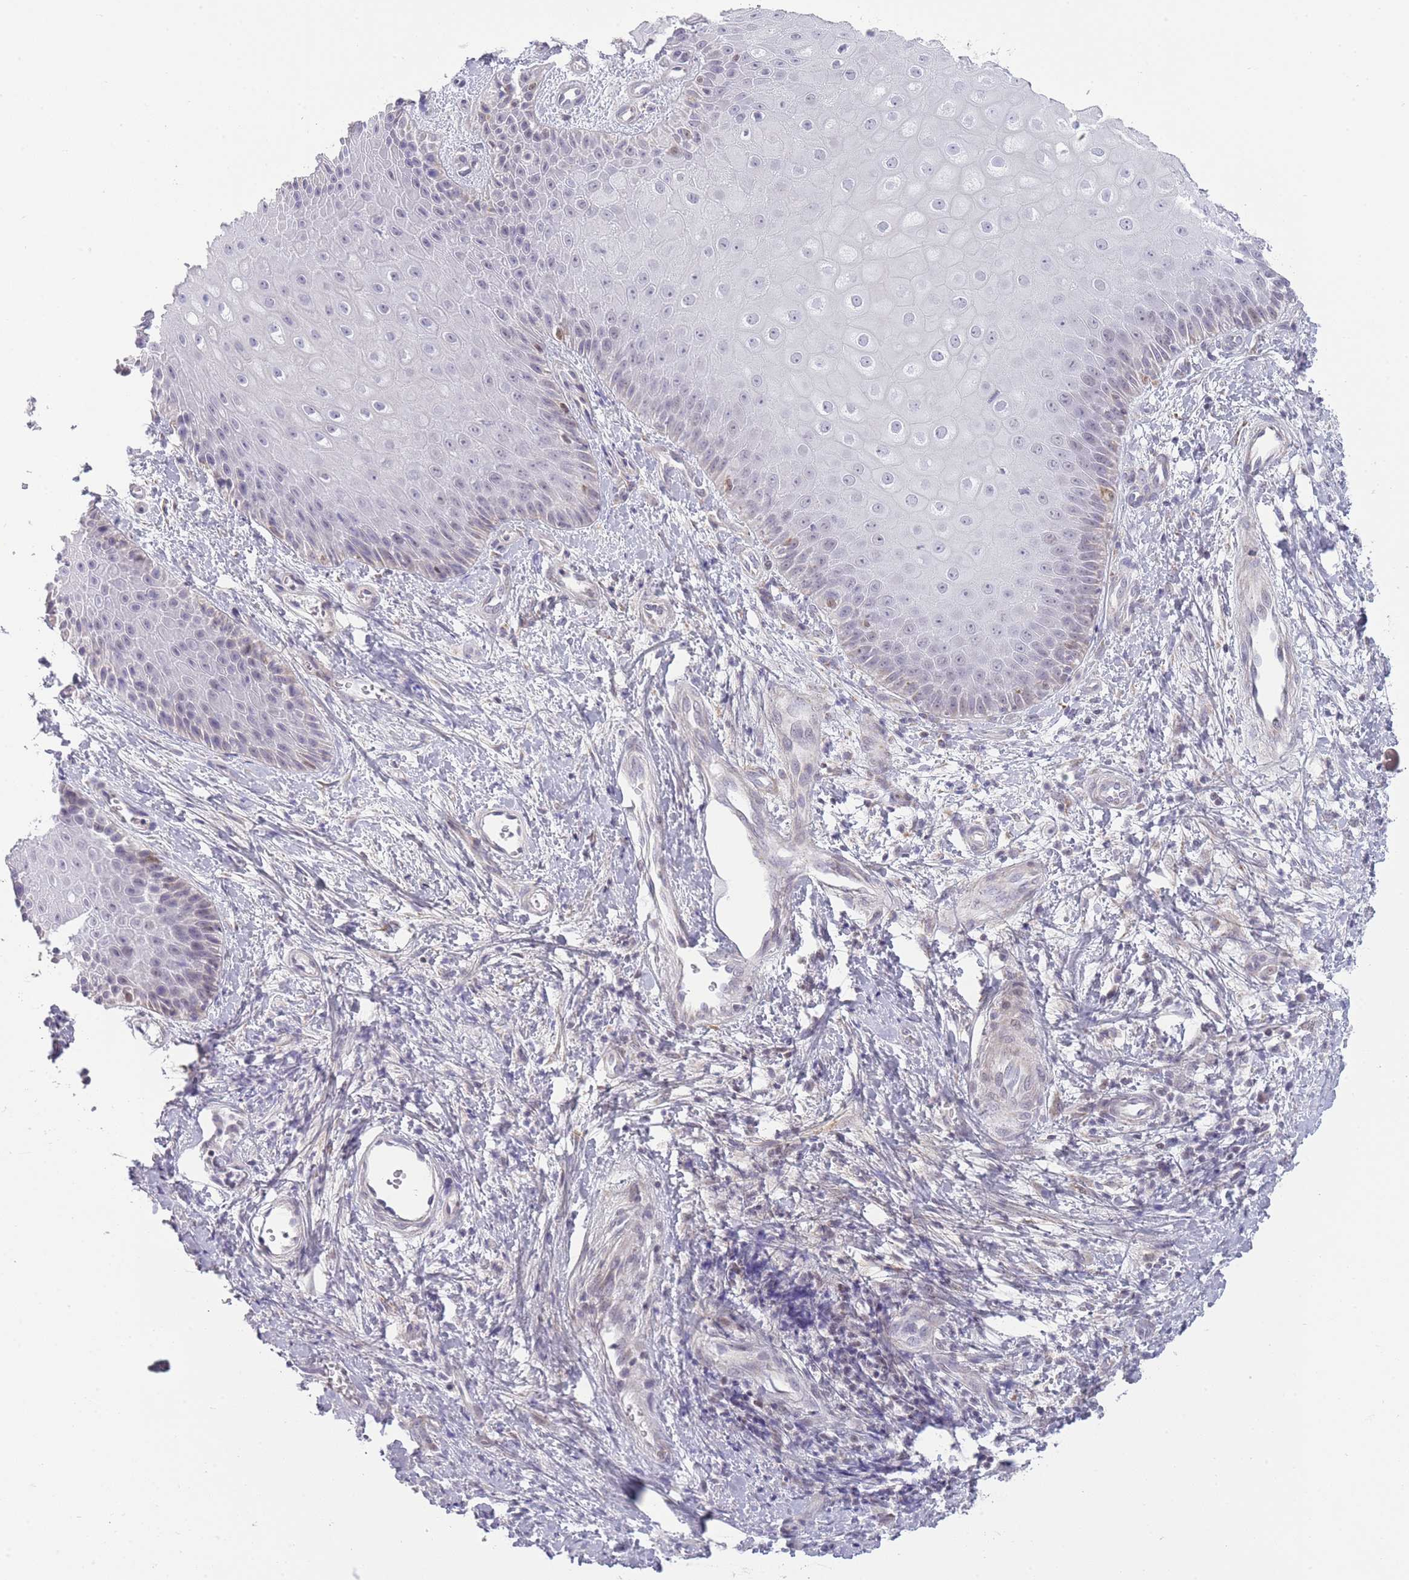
{"staining": {"intensity": "negative", "quantity": "none", "location": "none"}, "tissue": "skin", "cell_type": "Epidermal cells", "image_type": "normal", "snomed": [{"axis": "morphology", "description": "Normal tissue, NOS"}, {"axis": "topography", "description": "Anal"}], "caption": "Immunohistochemistry image of normal skin: skin stained with DAB demonstrates no significant protein staining in epidermal cells. The staining was performed using DAB (3,3'-diaminobenzidine) to visualize the protein expression in brown, while the nuclei were stained in blue with hematoxylin (Magnification: 20x).", "gene": "ZBTB24", "patient": {"sex": "male", "age": 80}}